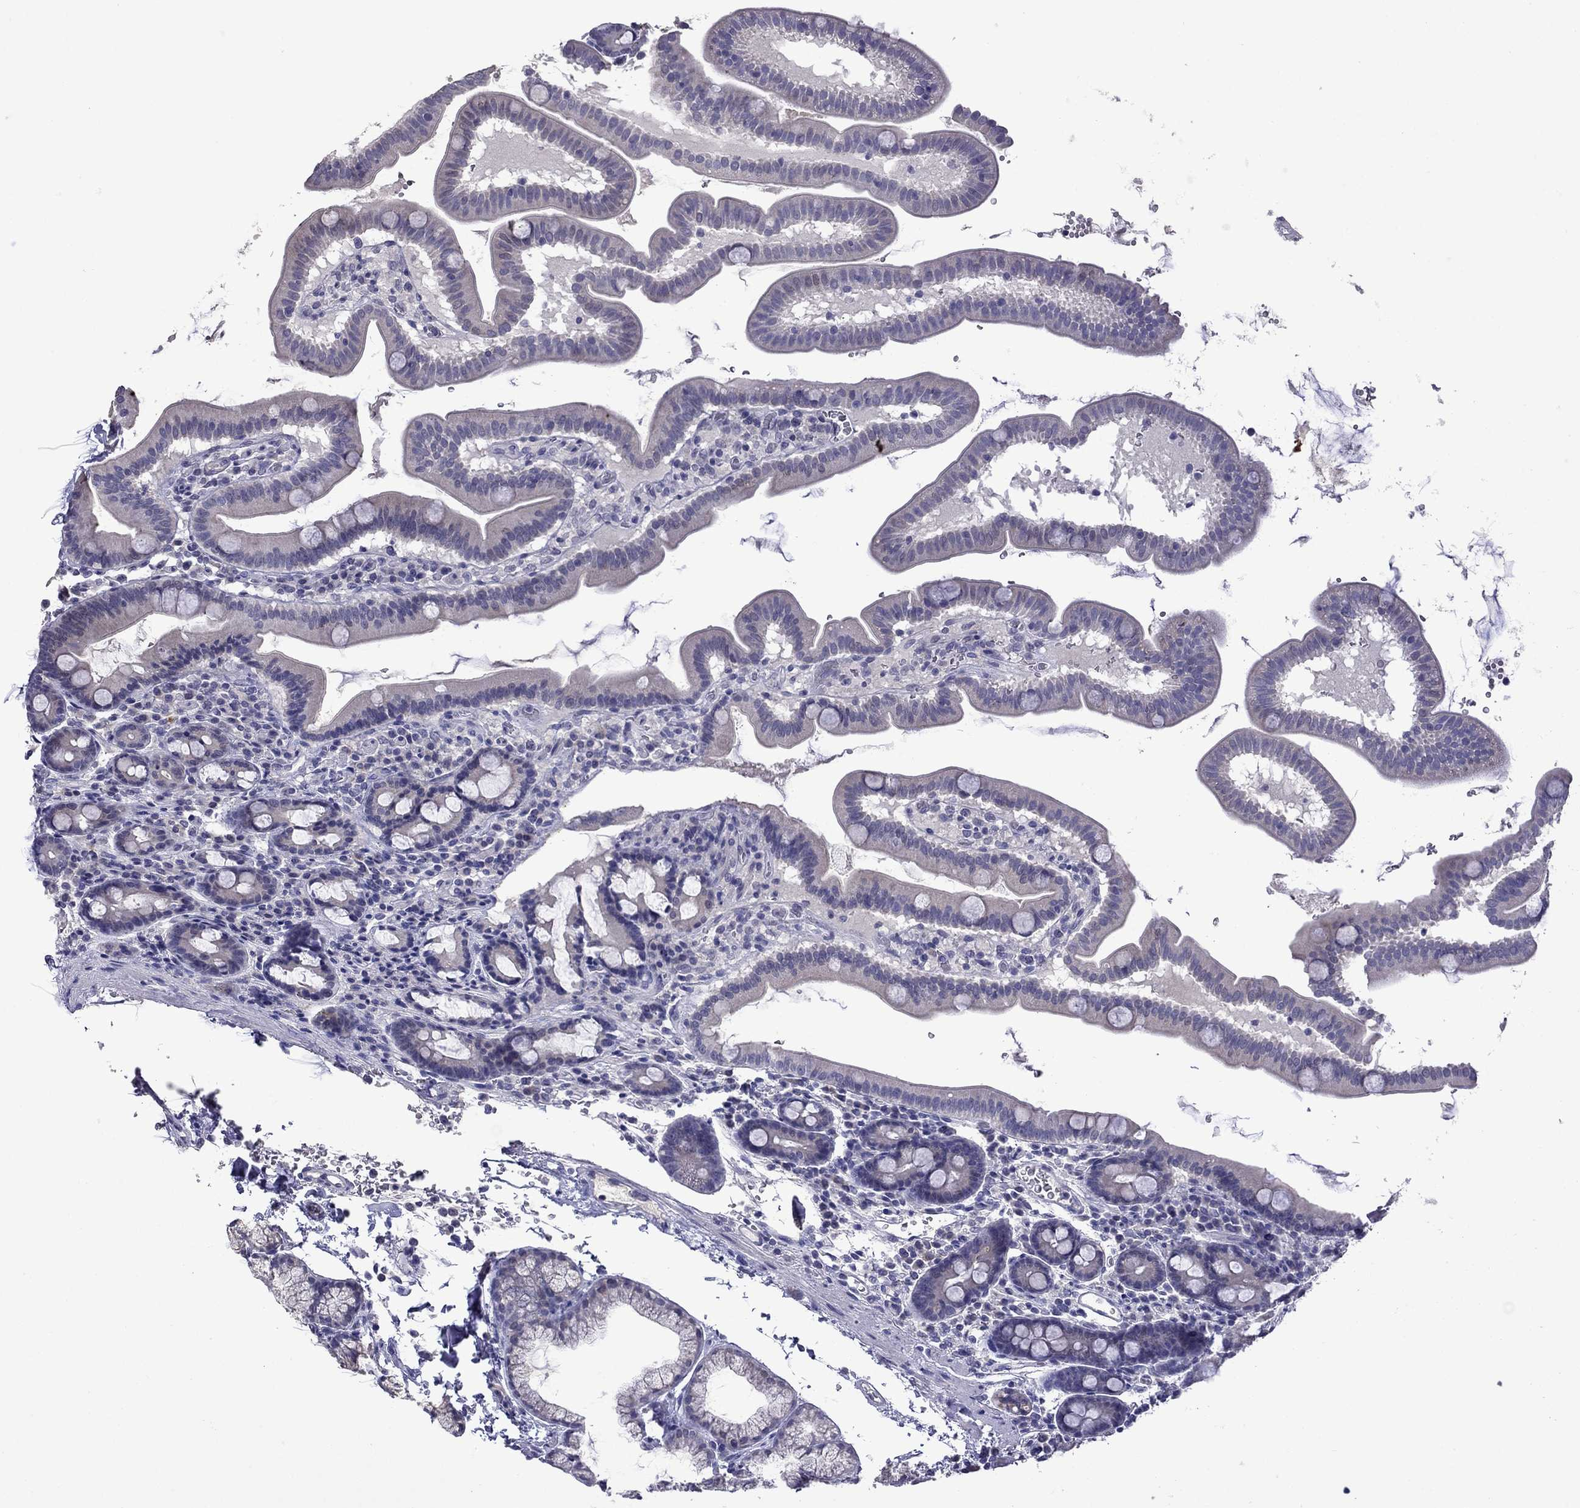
{"staining": {"intensity": "negative", "quantity": "none", "location": "none"}, "tissue": "duodenum", "cell_type": "Glandular cells", "image_type": "normal", "snomed": [{"axis": "morphology", "description": "Normal tissue, NOS"}, {"axis": "topography", "description": "Duodenum"}], "caption": "The photomicrograph demonstrates no staining of glandular cells in unremarkable duodenum. (Stains: DAB IHC with hematoxylin counter stain, Microscopy: brightfield microscopy at high magnification).", "gene": "STAR", "patient": {"sex": "male", "age": 59}}